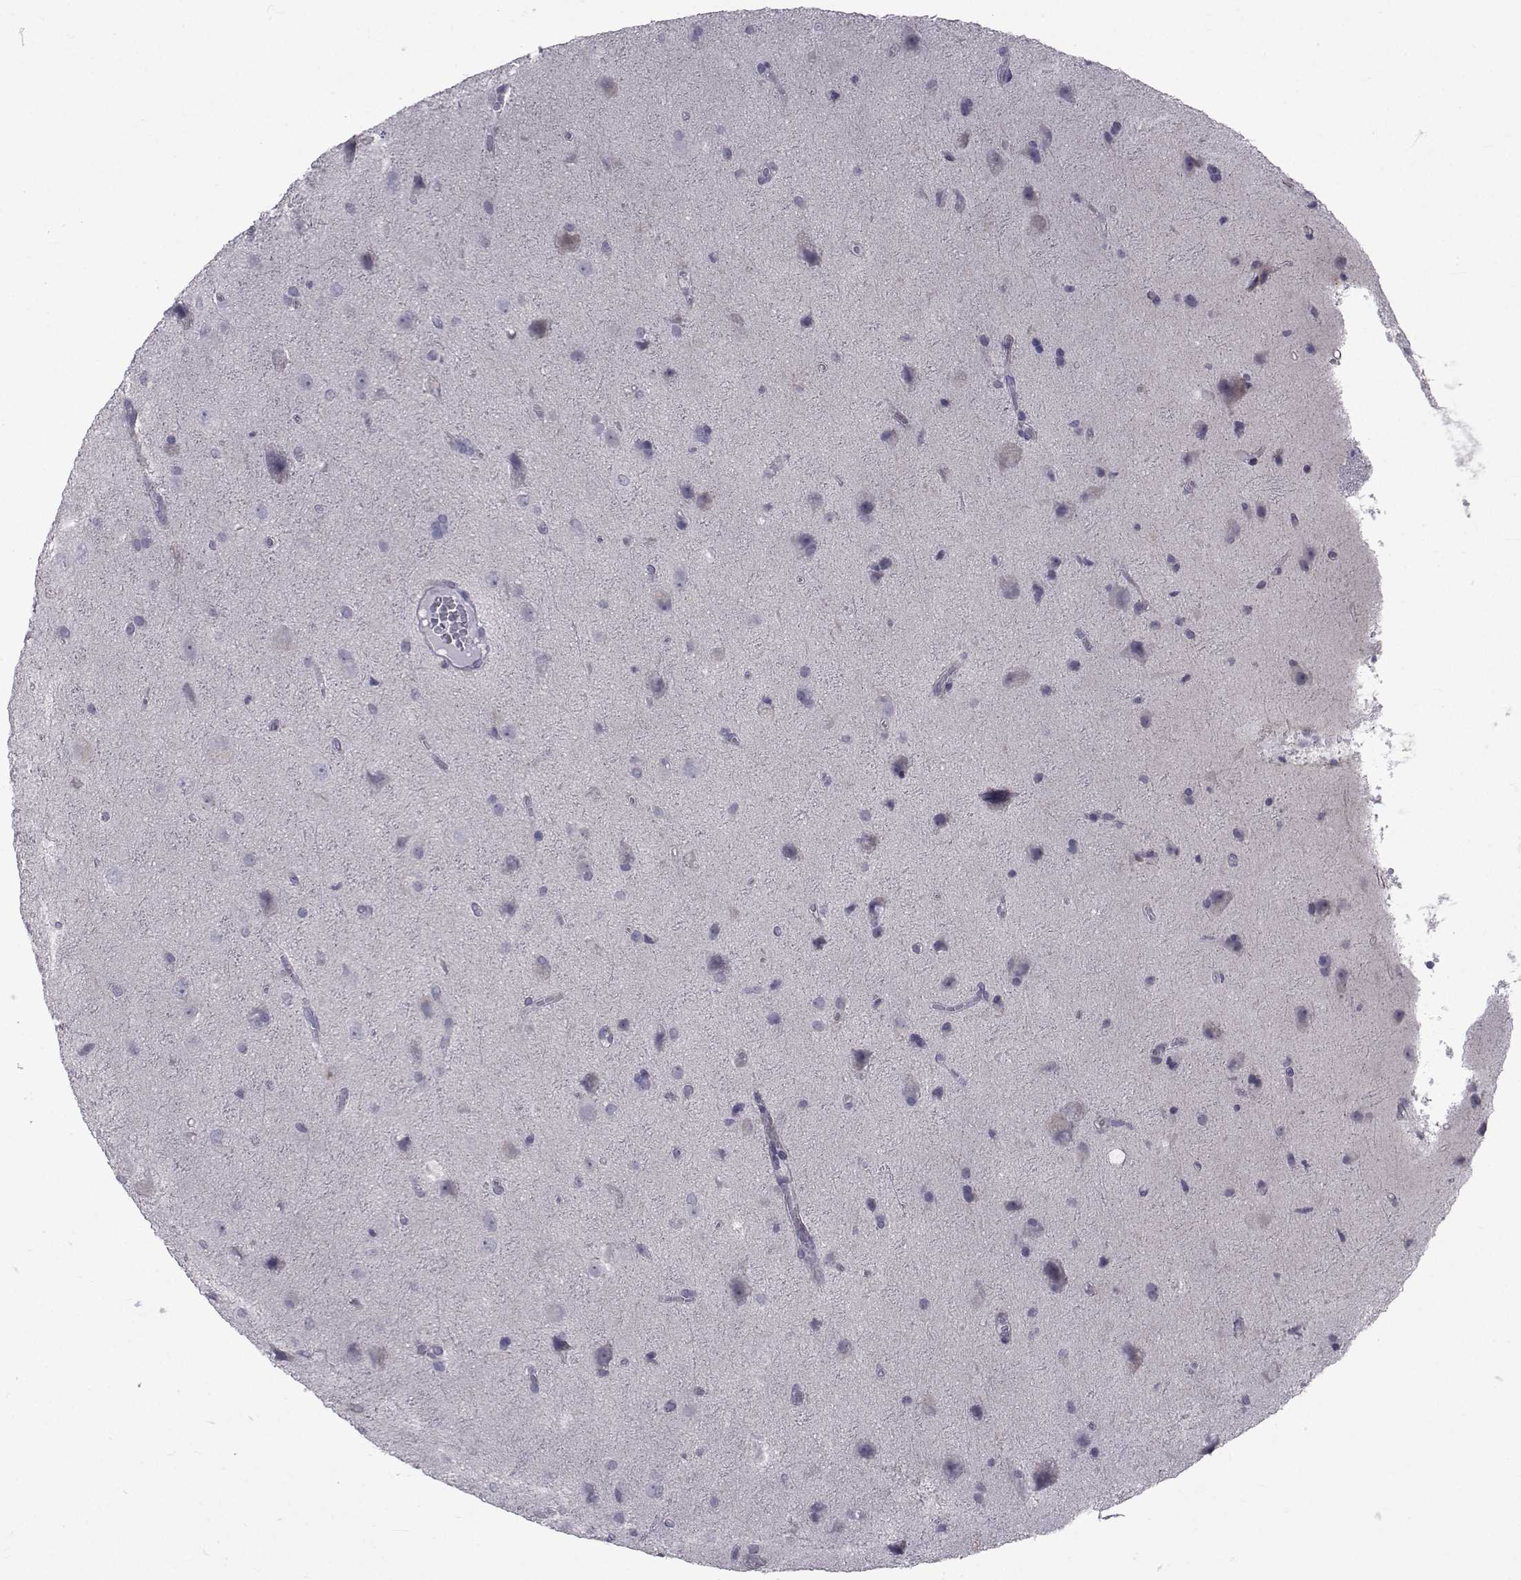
{"staining": {"intensity": "negative", "quantity": "none", "location": "none"}, "tissue": "glioma", "cell_type": "Tumor cells", "image_type": "cancer", "snomed": [{"axis": "morphology", "description": "Glioma, malignant, Low grade"}, {"axis": "topography", "description": "Brain"}], "caption": "Immunohistochemistry (IHC) photomicrograph of neoplastic tissue: glioma stained with DAB (3,3'-diaminobenzidine) displays no significant protein positivity in tumor cells. Nuclei are stained in blue.", "gene": "SLC30A10", "patient": {"sex": "male", "age": 58}}